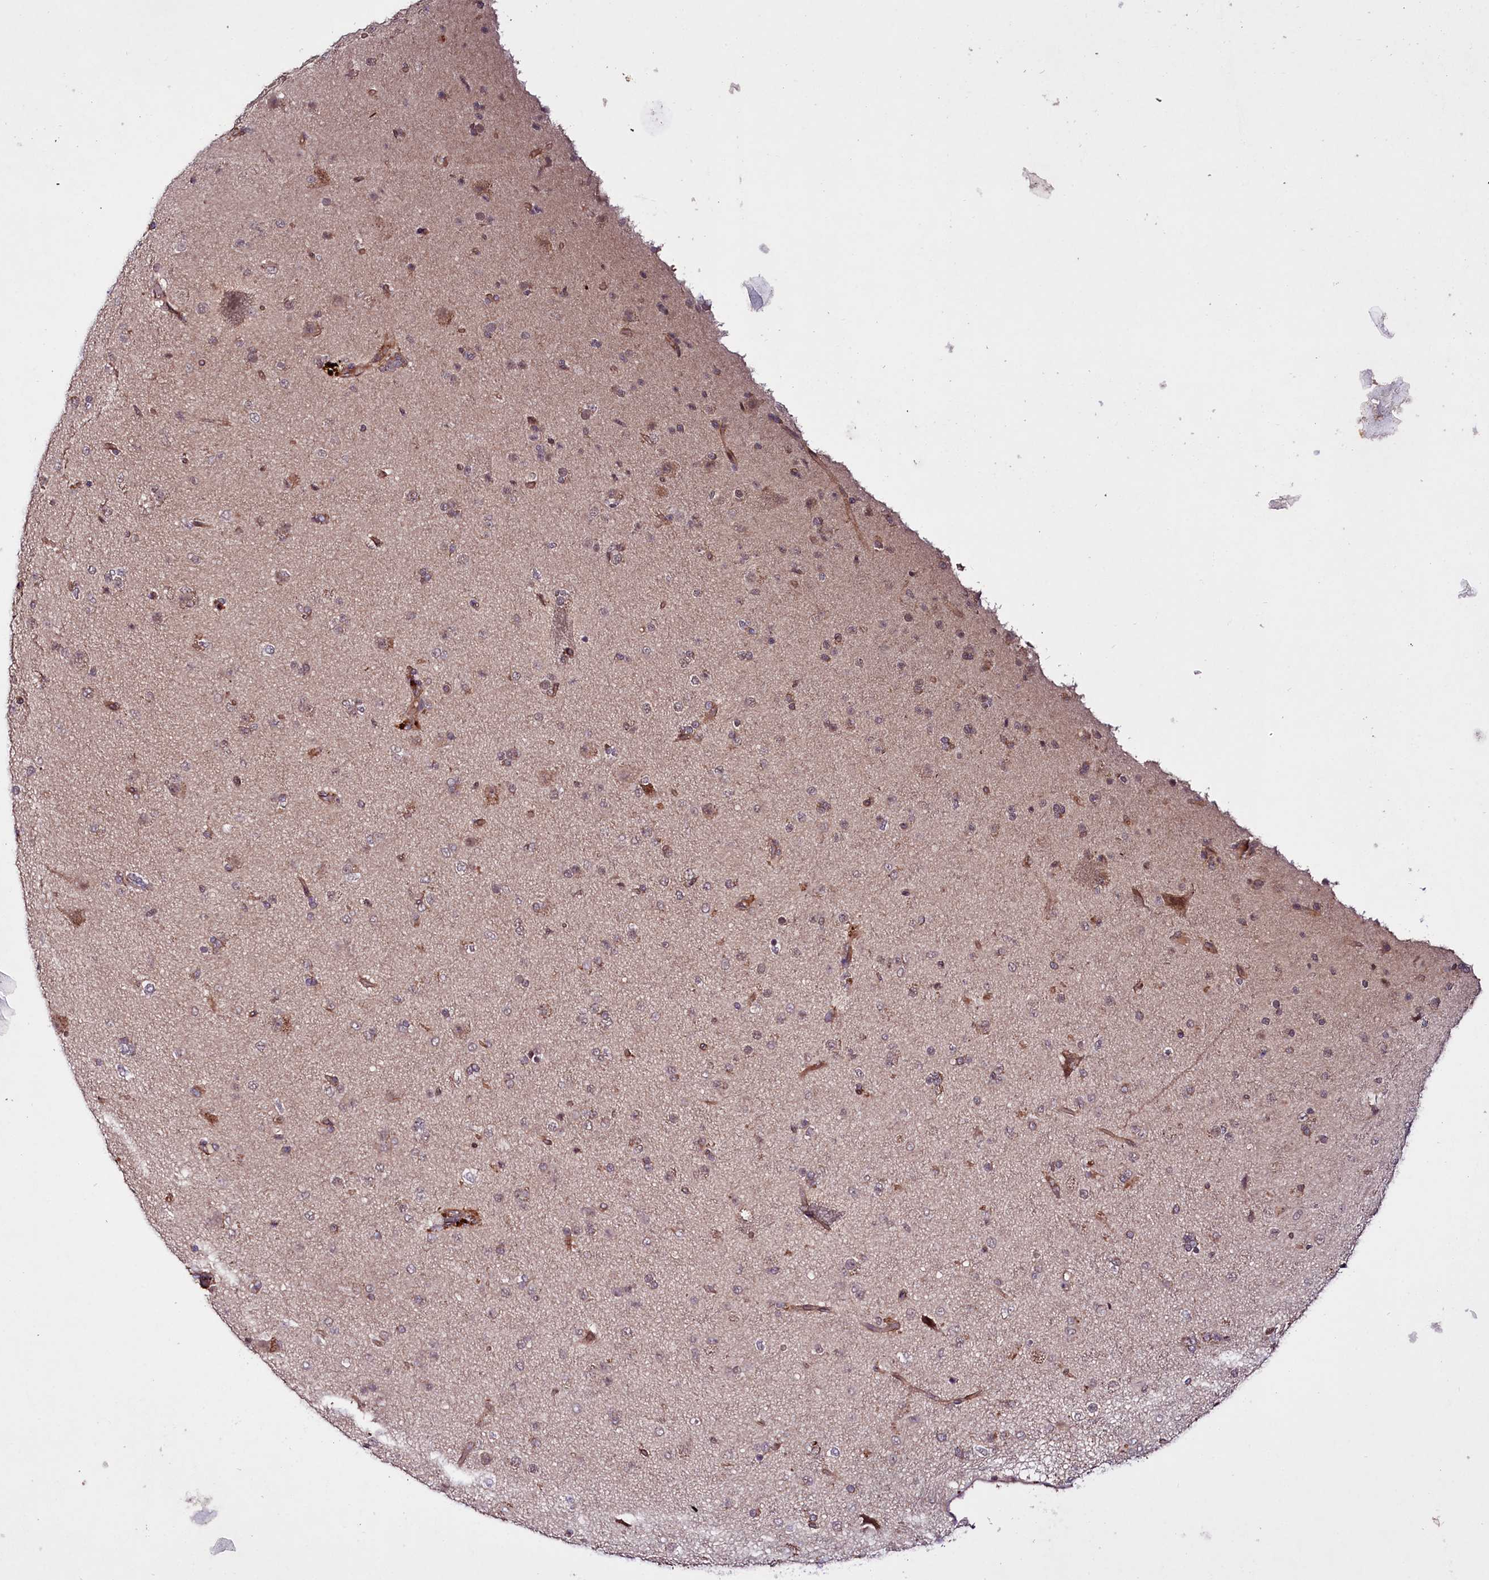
{"staining": {"intensity": "moderate", "quantity": "<25%", "location": "cytoplasmic/membranous"}, "tissue": "glioma", "cell_type": "Tumor cells", "image_type": "cancer", "snomed": [{"axis": "morphology", "description": "Glioma, malignant, Low grade"}, {"axis": "topography", "description": "Brain"}], "caption": "This is a micrograph of IHC staining of glioma, which shows moderate positivity in the cytoplasmic/membranous of tumor cells.", "gene": "TAFAZZIN", "patient": {"sex": "male", "age": 65}}